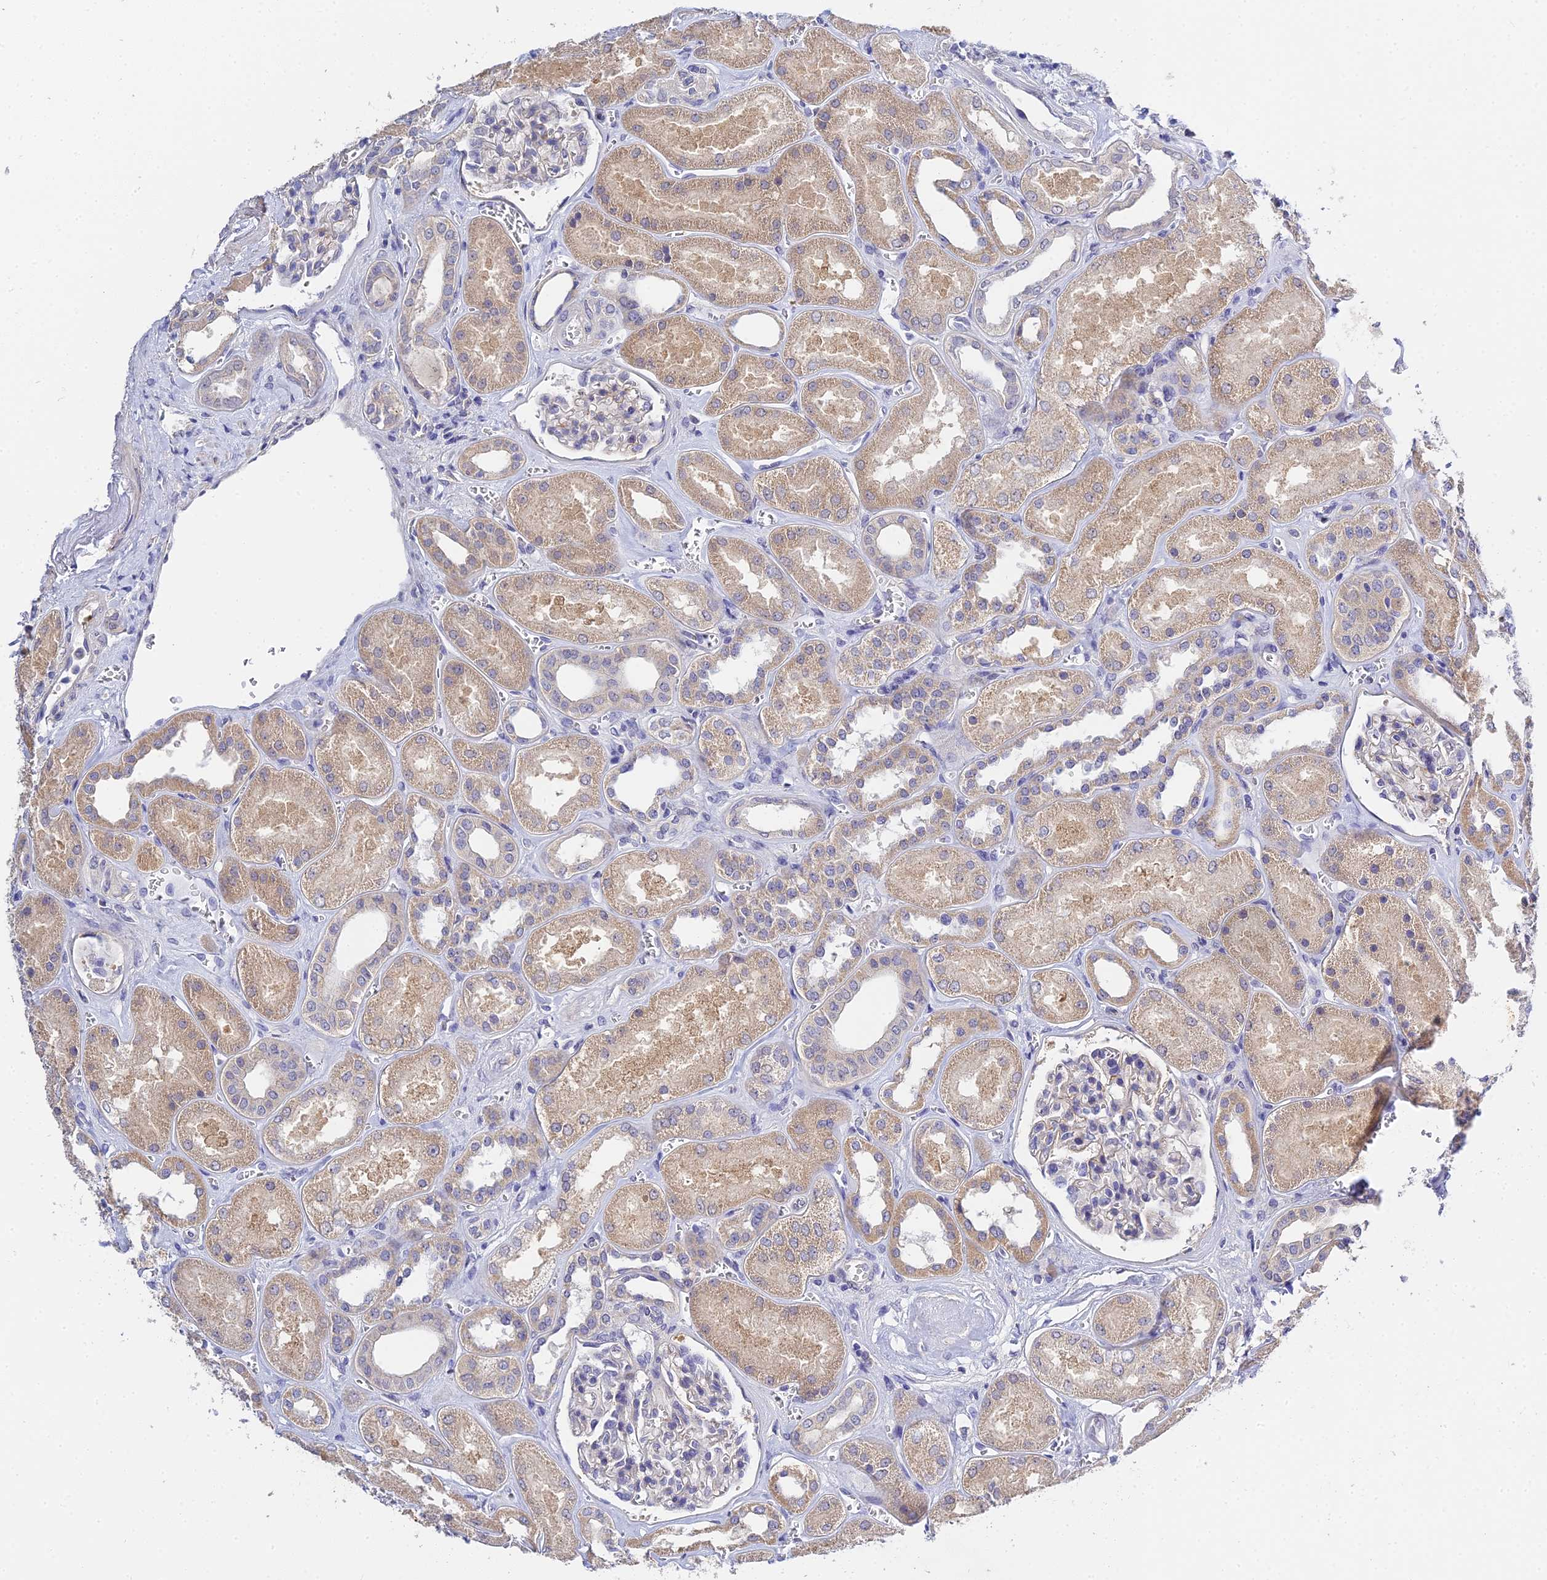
{"staining": {"intensity": "negative", "quantity": "none", "location": "none"}, "tissue": "kidney", "cell_type": "Cells in glomeruli", "image_type": "normal", "snomed": [{"axis": "morphology", "description": "Normal tissue, NOS"}, {"axis": "morphology", "description": "Adenocarcinoma, NOS"}, {"axis": "topography", "description": "Kidney"}], "caption": "Immunohistochemical staining of benign kidney demonstrates no significant expression in cells in glomeruli. (DAB immunohistochemistry (IHC), high magnification).", "gene": "HOXB1", "patient": {"sex": "female", "age": 68}}